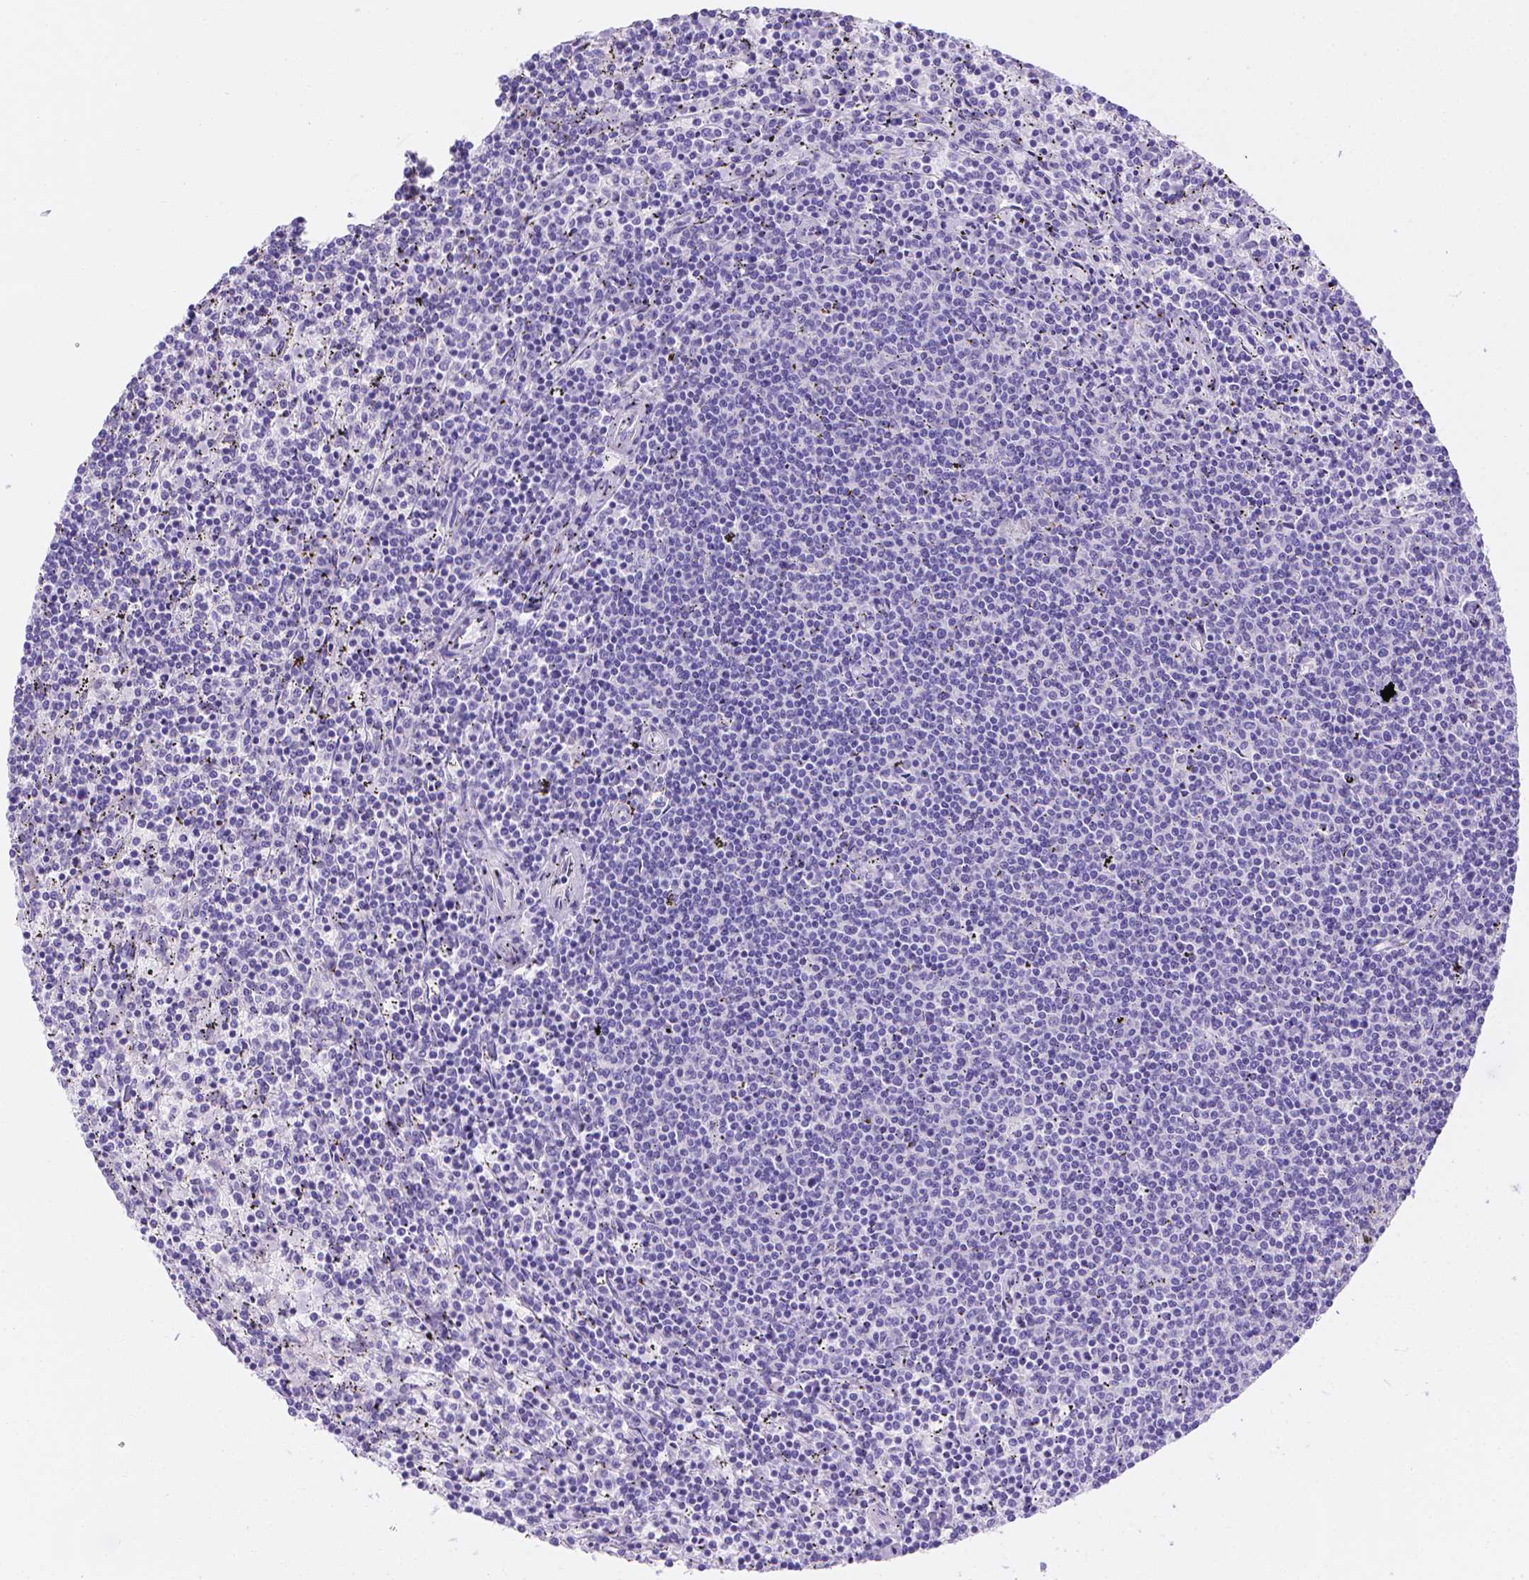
{"staining": {"intensity": "negative", "quantity": "none", "location": "none"}, "tissue": "lymphoma", "cell_type": "Tumor cells", "image_type": "cancer", "snomed": [{"axis": "morphology", "description": "Malignant lymphoma, non-Hodgkin's type, Low grade"}, {"axis": "topography", "description": "Spleen"}], "caption": "Tumor cells show no significant protein expression in malignant lymphoma, non-Hodgkin's type (low-grade). (DAB immunohistochemistry (IHC), high magnification).", "gene": "MLN", "patient": {"sex": "female", "age": 50}}